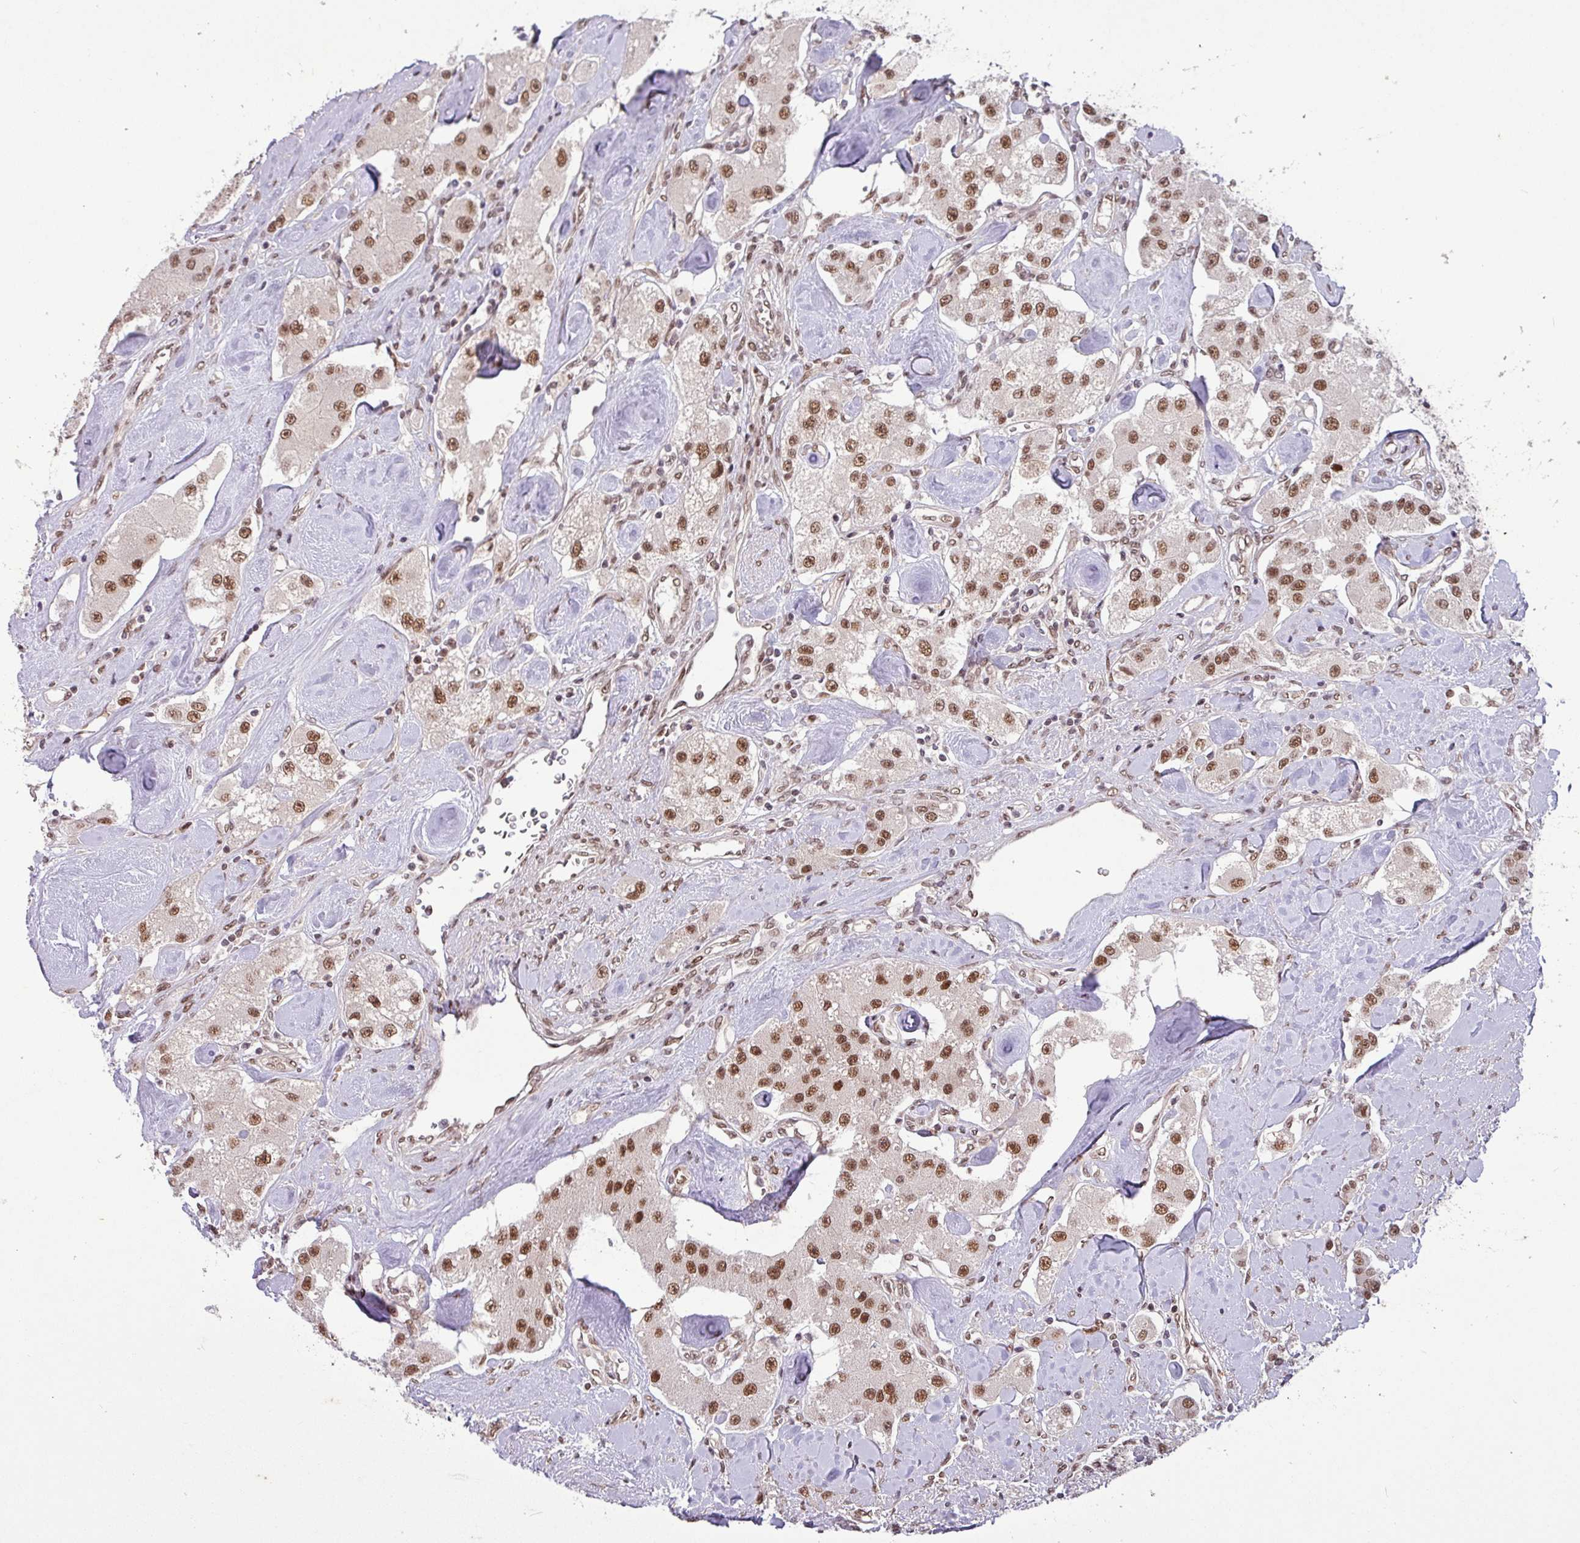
{"staining": {"intensity": "moderate", "quantity": ">75%", "location": "nuclear"}, "tissue": "carcinoid", "cell_type": "Tumor cells", "image_type": "cancer", "snomed": [{"axis": "morphology", "description": "Carcinoid, malignant, NOS"}, {"axis": "topography", "description": "Pancreas"}], "caption": "Immunohistochemistry (IHC) of human malignant carcinoid shows medium levels of moderate nuclear staining in approximately >75% of tumor cells. (IHC, brightfield microscopy, high magnification).", "gene": "SRSF2", "patient": {"sex": "male", "age": 41}}